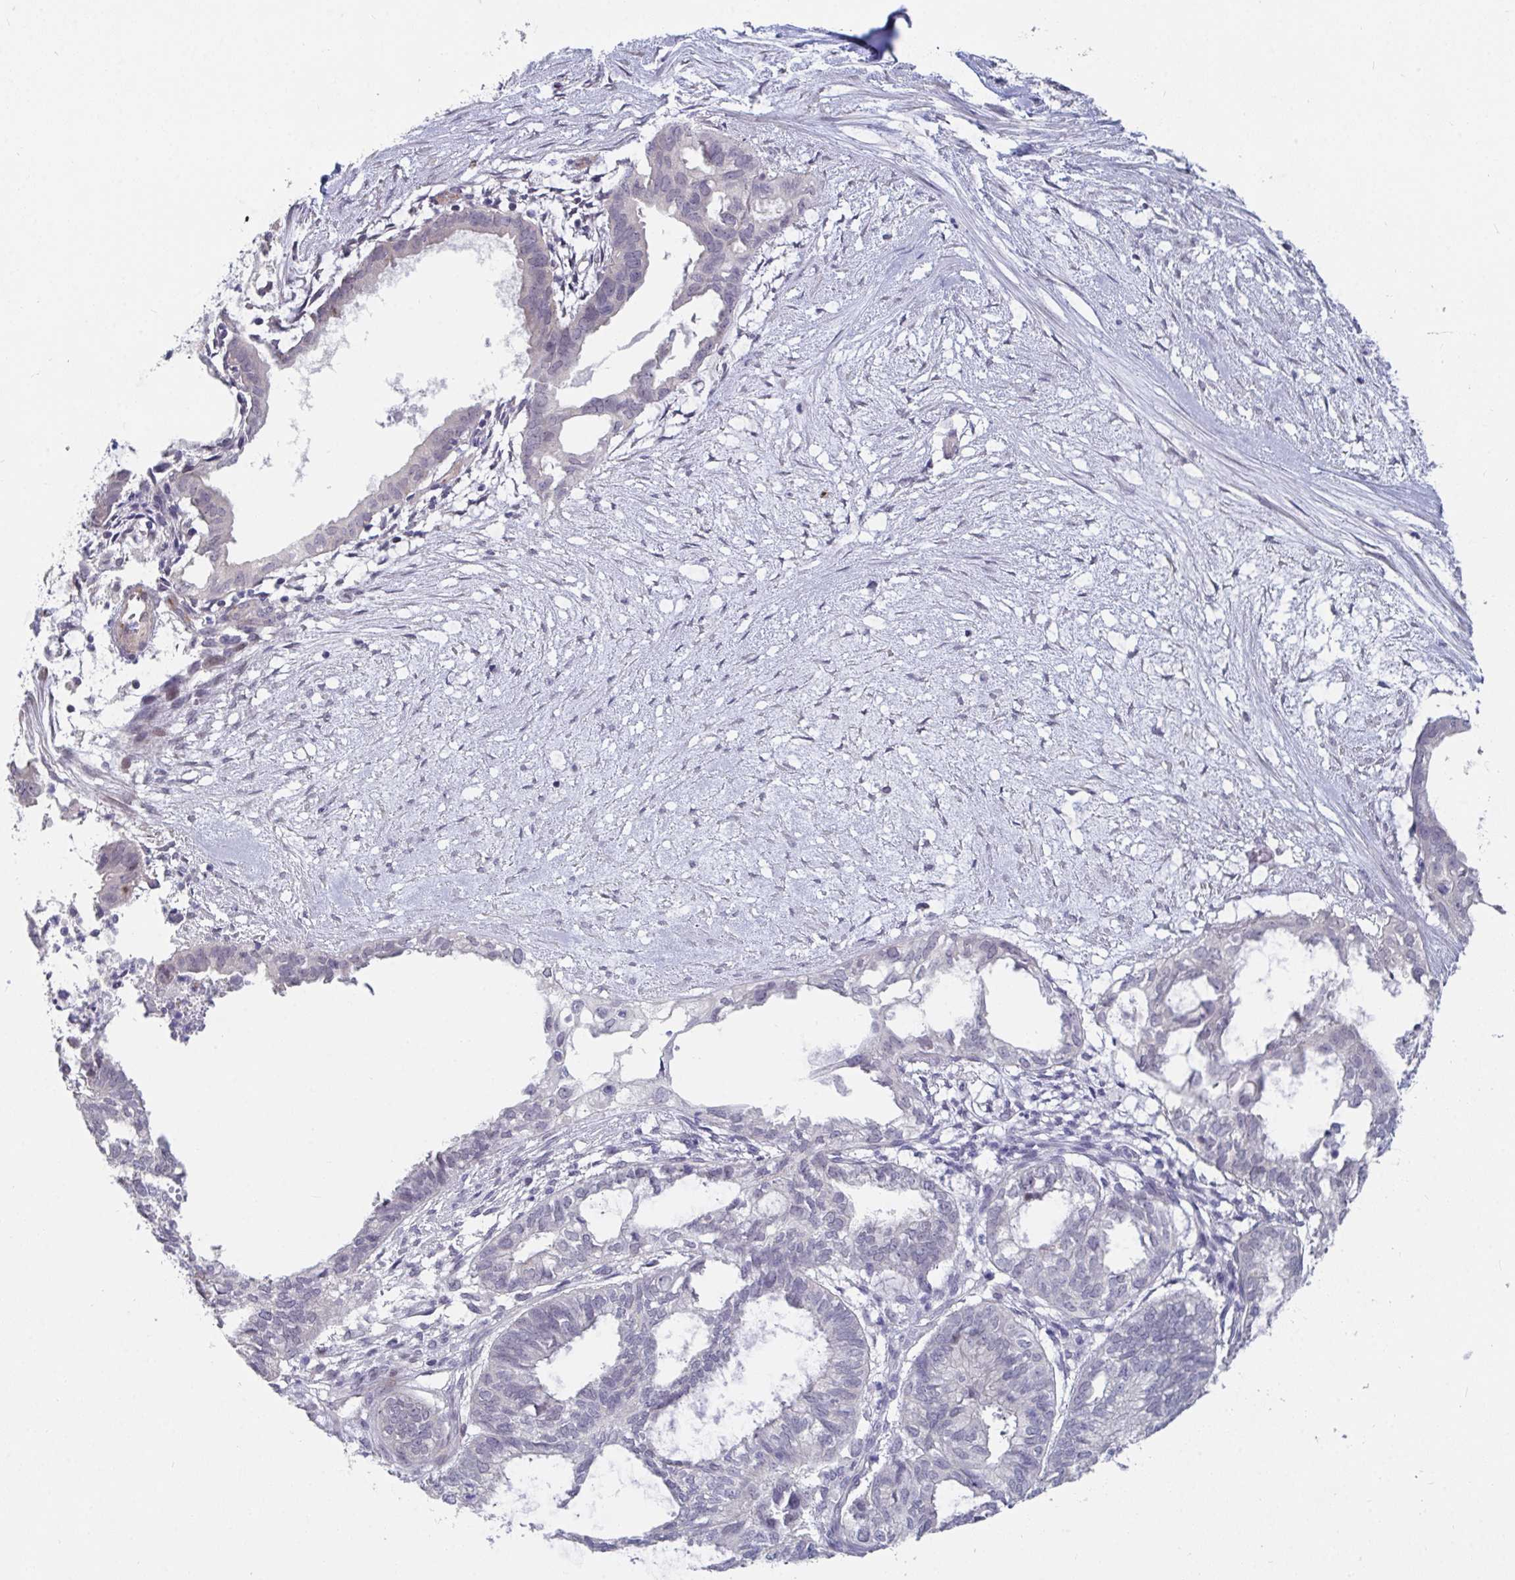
{"staining": {"intensity": "negative", "quantity": "none", "location": "none"}, "tissue": "ovarian cancer", "cell_type": "Tumor cells", "image_type": "cancer", "snomed": [{"axis": "morphology", "description": "Carcinoma, endometroid"}, {"axis": "topography", "description": "Ovary"}], "caption": "Tumor cells are negative for brown protein staining in ovarian cancer (endometroid carcinoma).", "gene": "FAM156B", "patient": {"sex": "female", "age": 64}}